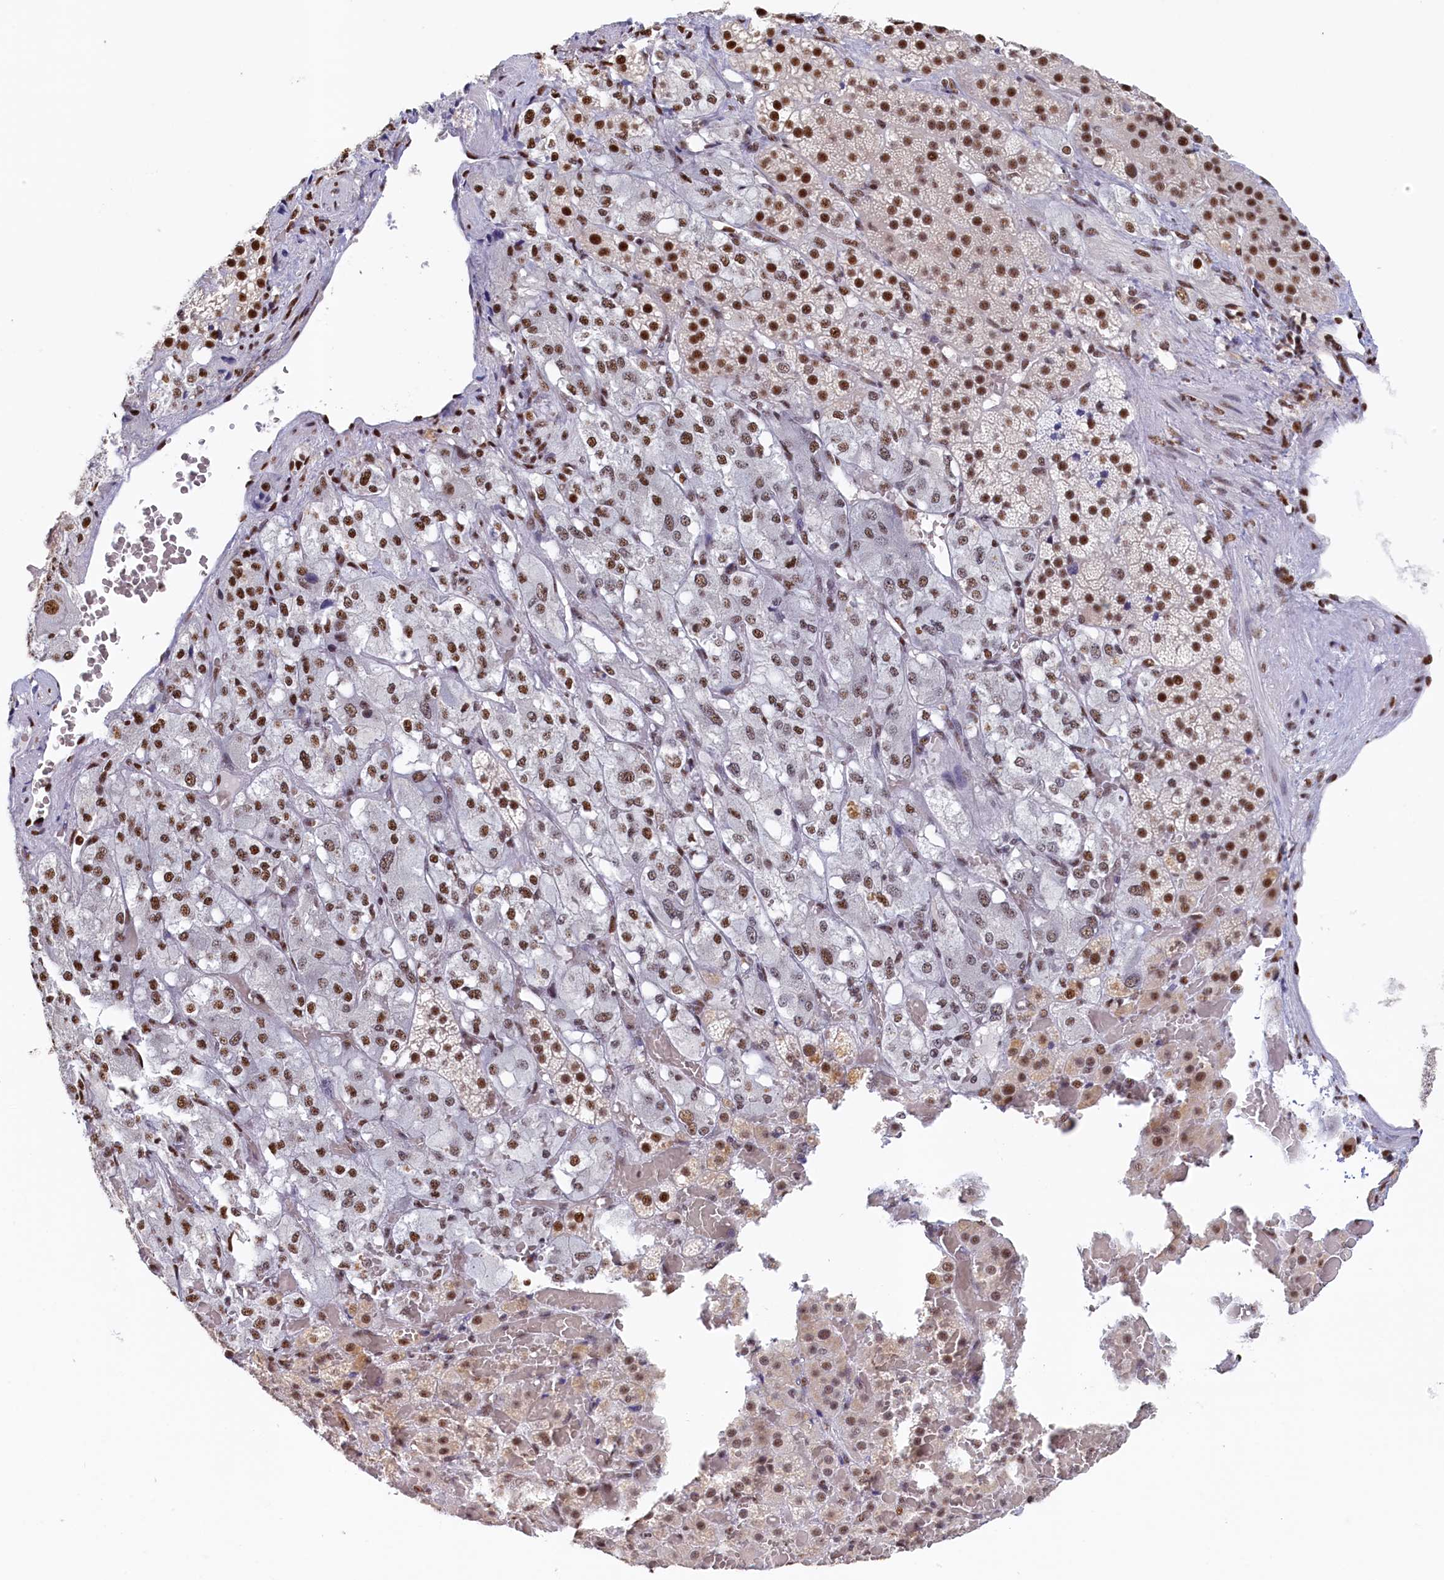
{"staining": {"intensity": "strong", "quantity": ">75%", "location": "nuclear"}, "tissue": "adrenal gland", "cell_type": "Glandular cells", "image_type": "normal", "snomed": [{"axis": "morphology", "description": "Normal tissue, NOS"}, {"axis": "topography", "description": "Adrenal gland"}], "caption": "Benign adrenal gland was stained to show a protein in brown. There is high levels of strong nuclear positivity in approximately >75% of glandular cells.", "gene": "MOSPD3", "patient": {"sex": "female", "age": 59}}